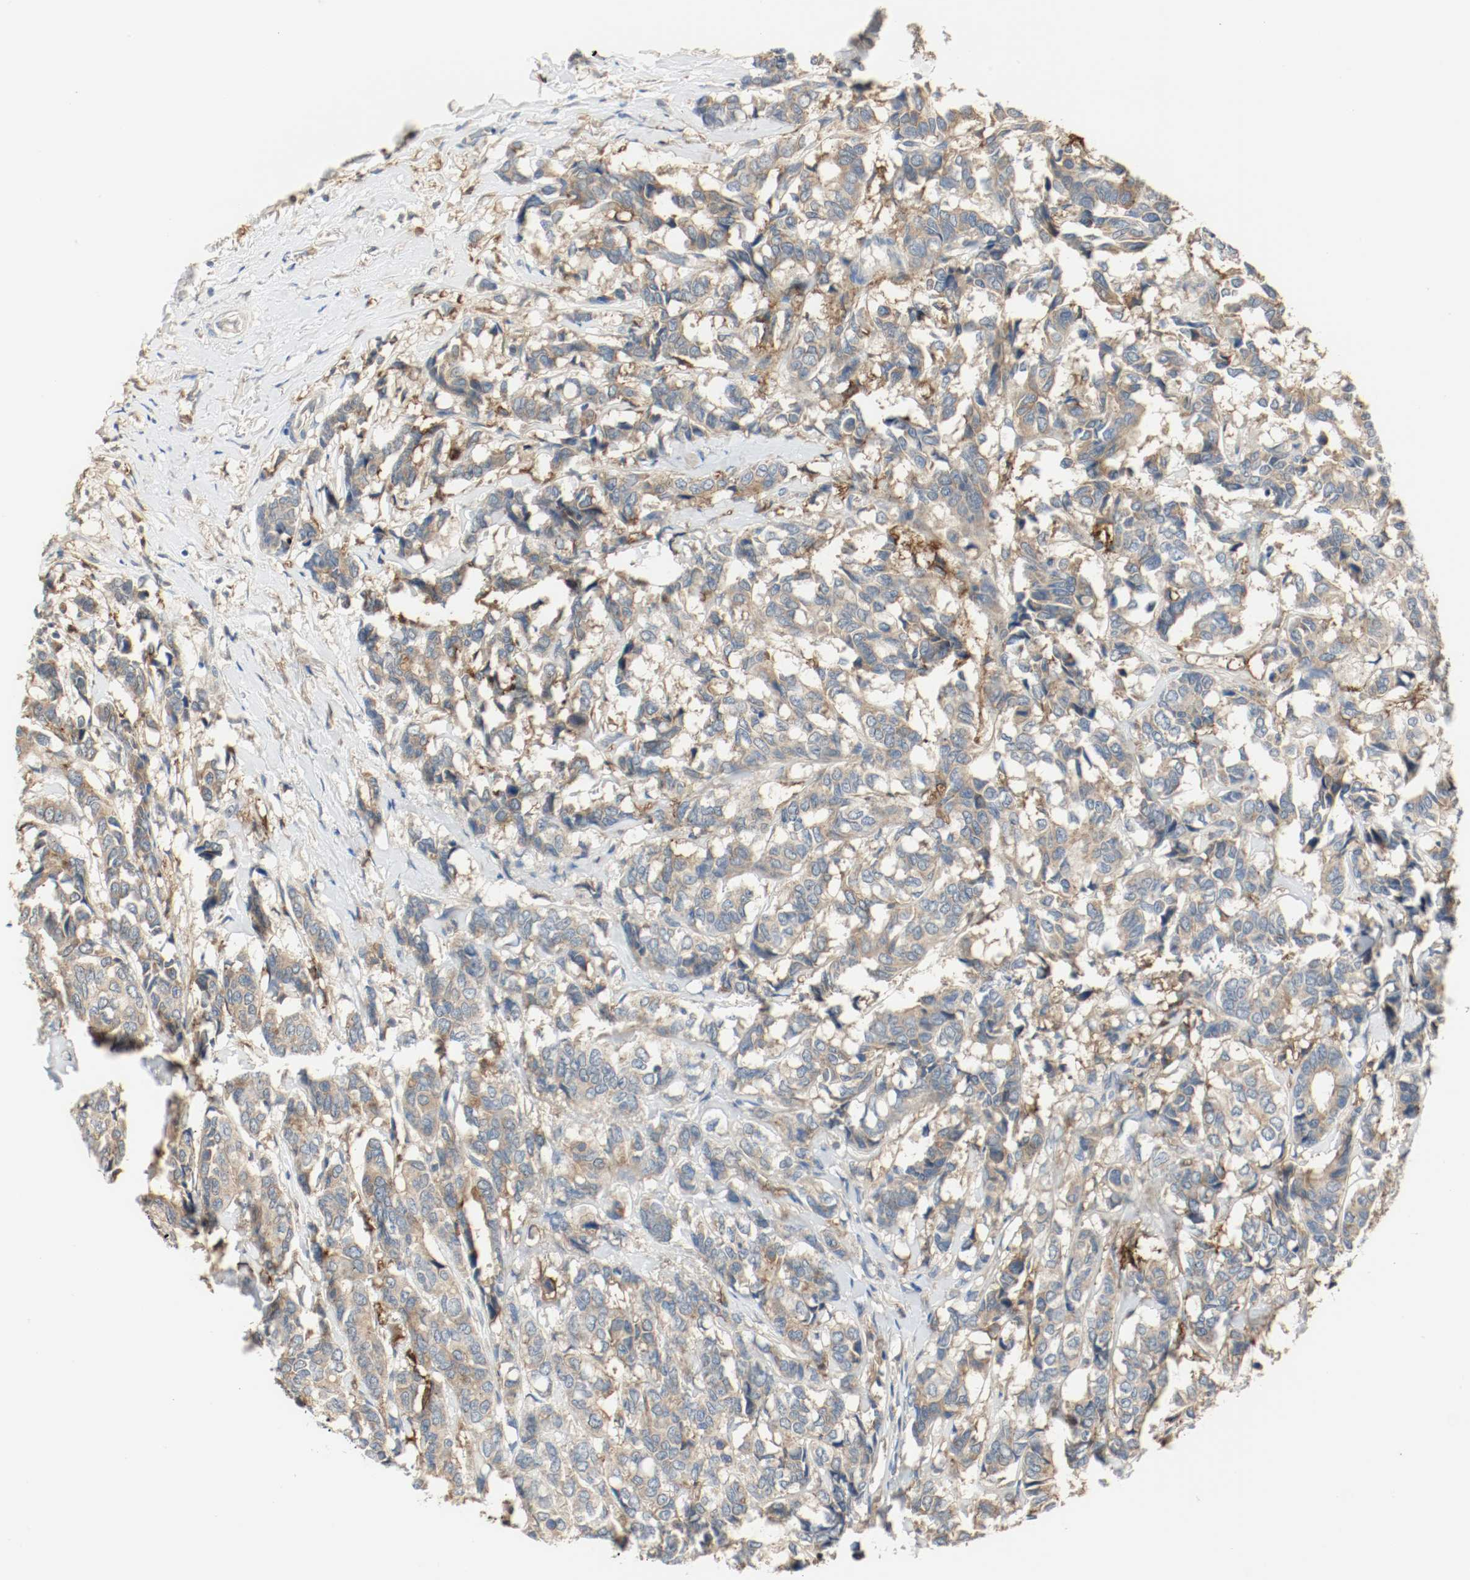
{"staining": {"intensity": "weak", "quantity": ">75%", "location": "cytoplasmic/membranous"}, "tissue": "breast cancer", "cell_type": "Tumor cells", "image_type": "cancer", "snomed": [{"axis": "morphology", "description": "Duct carcinoma"}, {"axis": "topography", "description": "Breast"}], "caption": "The immunohistochemical stain highlights weak cytoplasmic/membranous staining in tumor cells of breast cancer tissue. Nuclei are stained in blue.", "gene": "MELTF", "patient": {"sex": "female", "age": 87}}